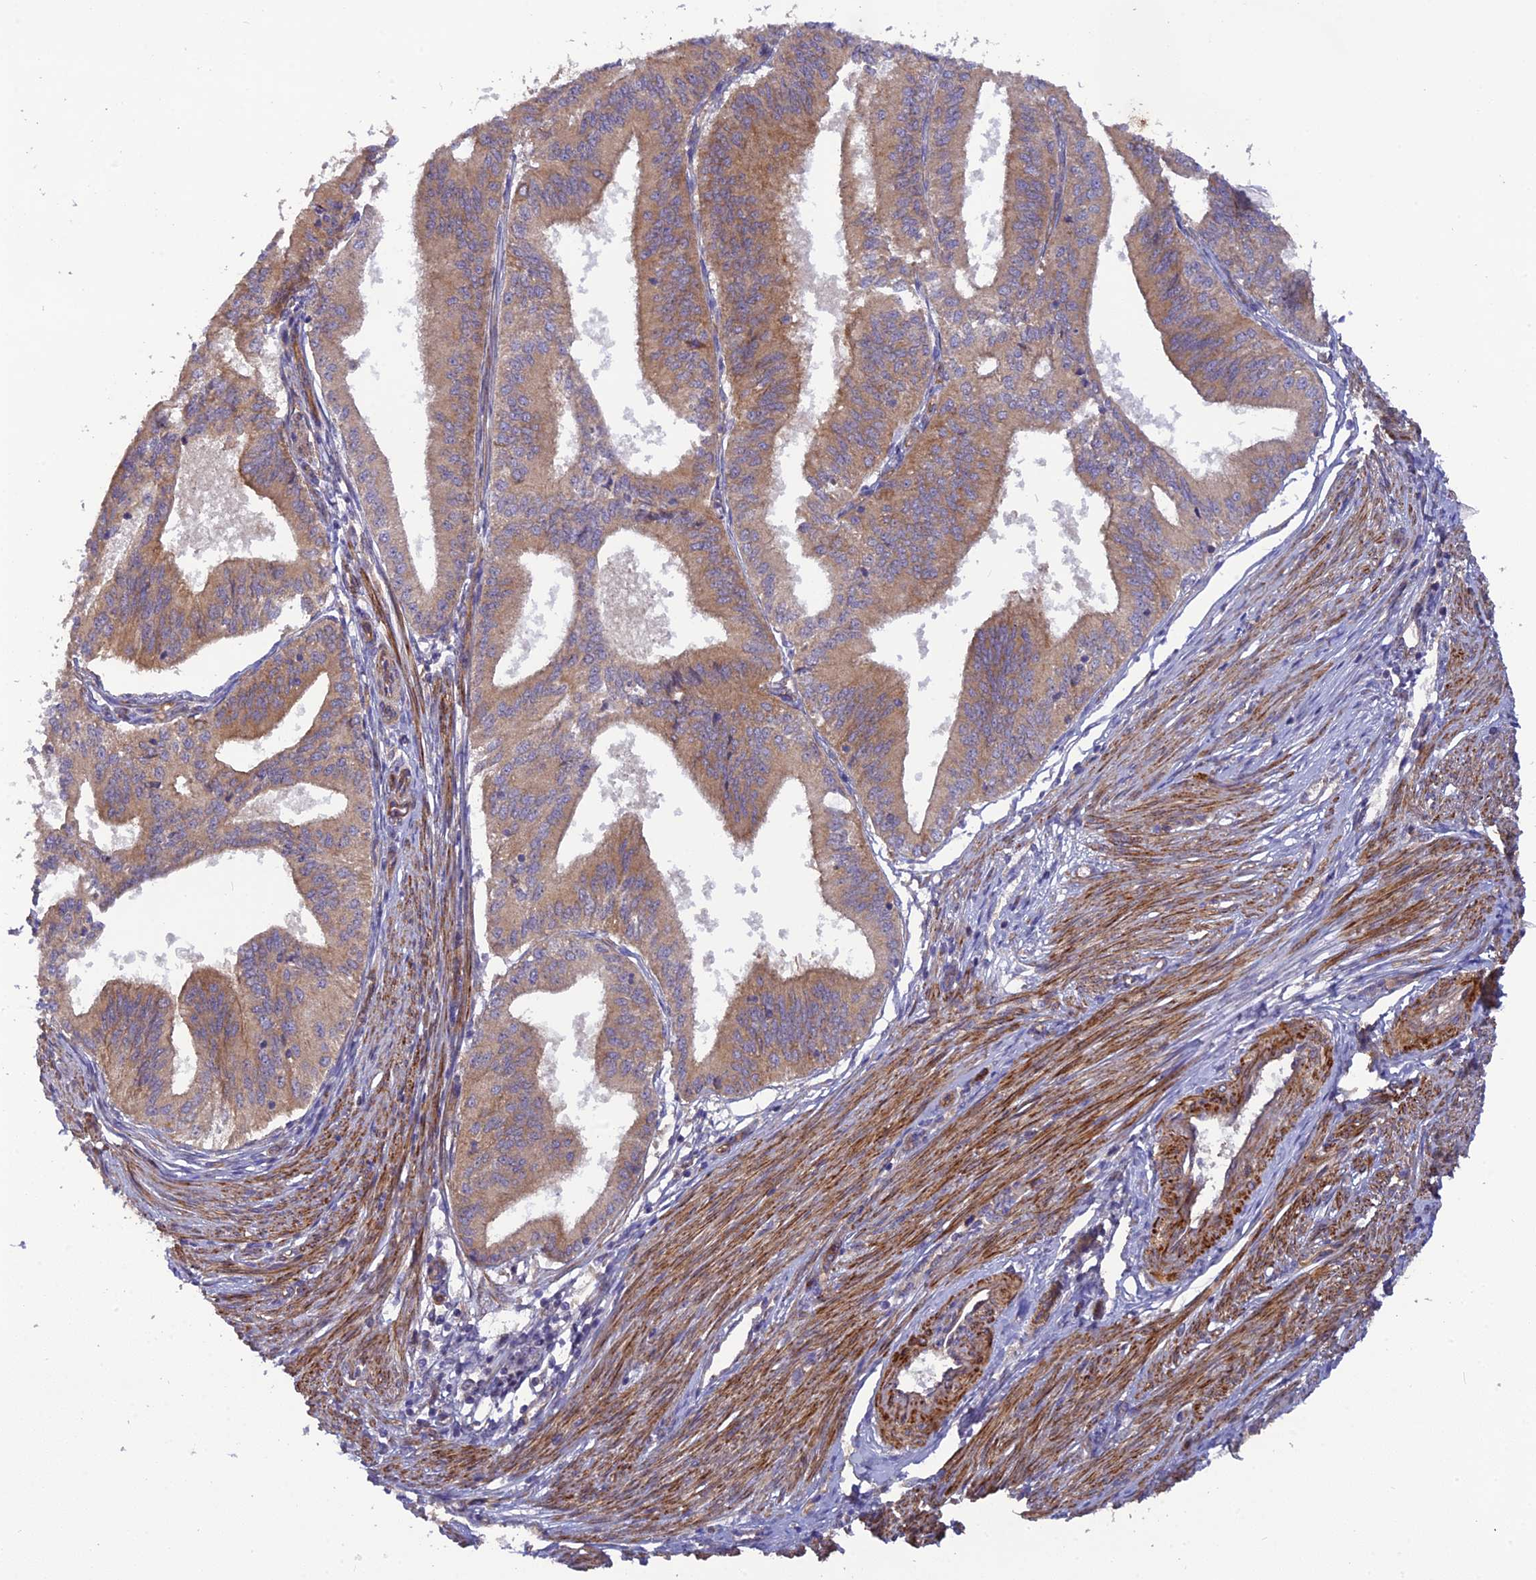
{"staining": {"intensity": "moderate", "quantity": ">75%", "location": "cytoplasmic/membranous"}, "tissue": "endometrial cancer", "cell_type": "Tumor cells", "image_type": "cancer", "snomed": [{"axis": "morphology", "description": "Adenocarcinoma, NOS"}, {"axis": "topography", "description": "Endometrium"}], "caption": "This micrograph displays endometrial adenocarcinoma stained with IHC to label a protein in brown. The cytoplasmic/membranous of tumor cells show moderate positivity for the protein. Nuclei are counter-stained blue.", "gene": "ADAMTS15", "patient": {"sex": "female", "age": 50}}